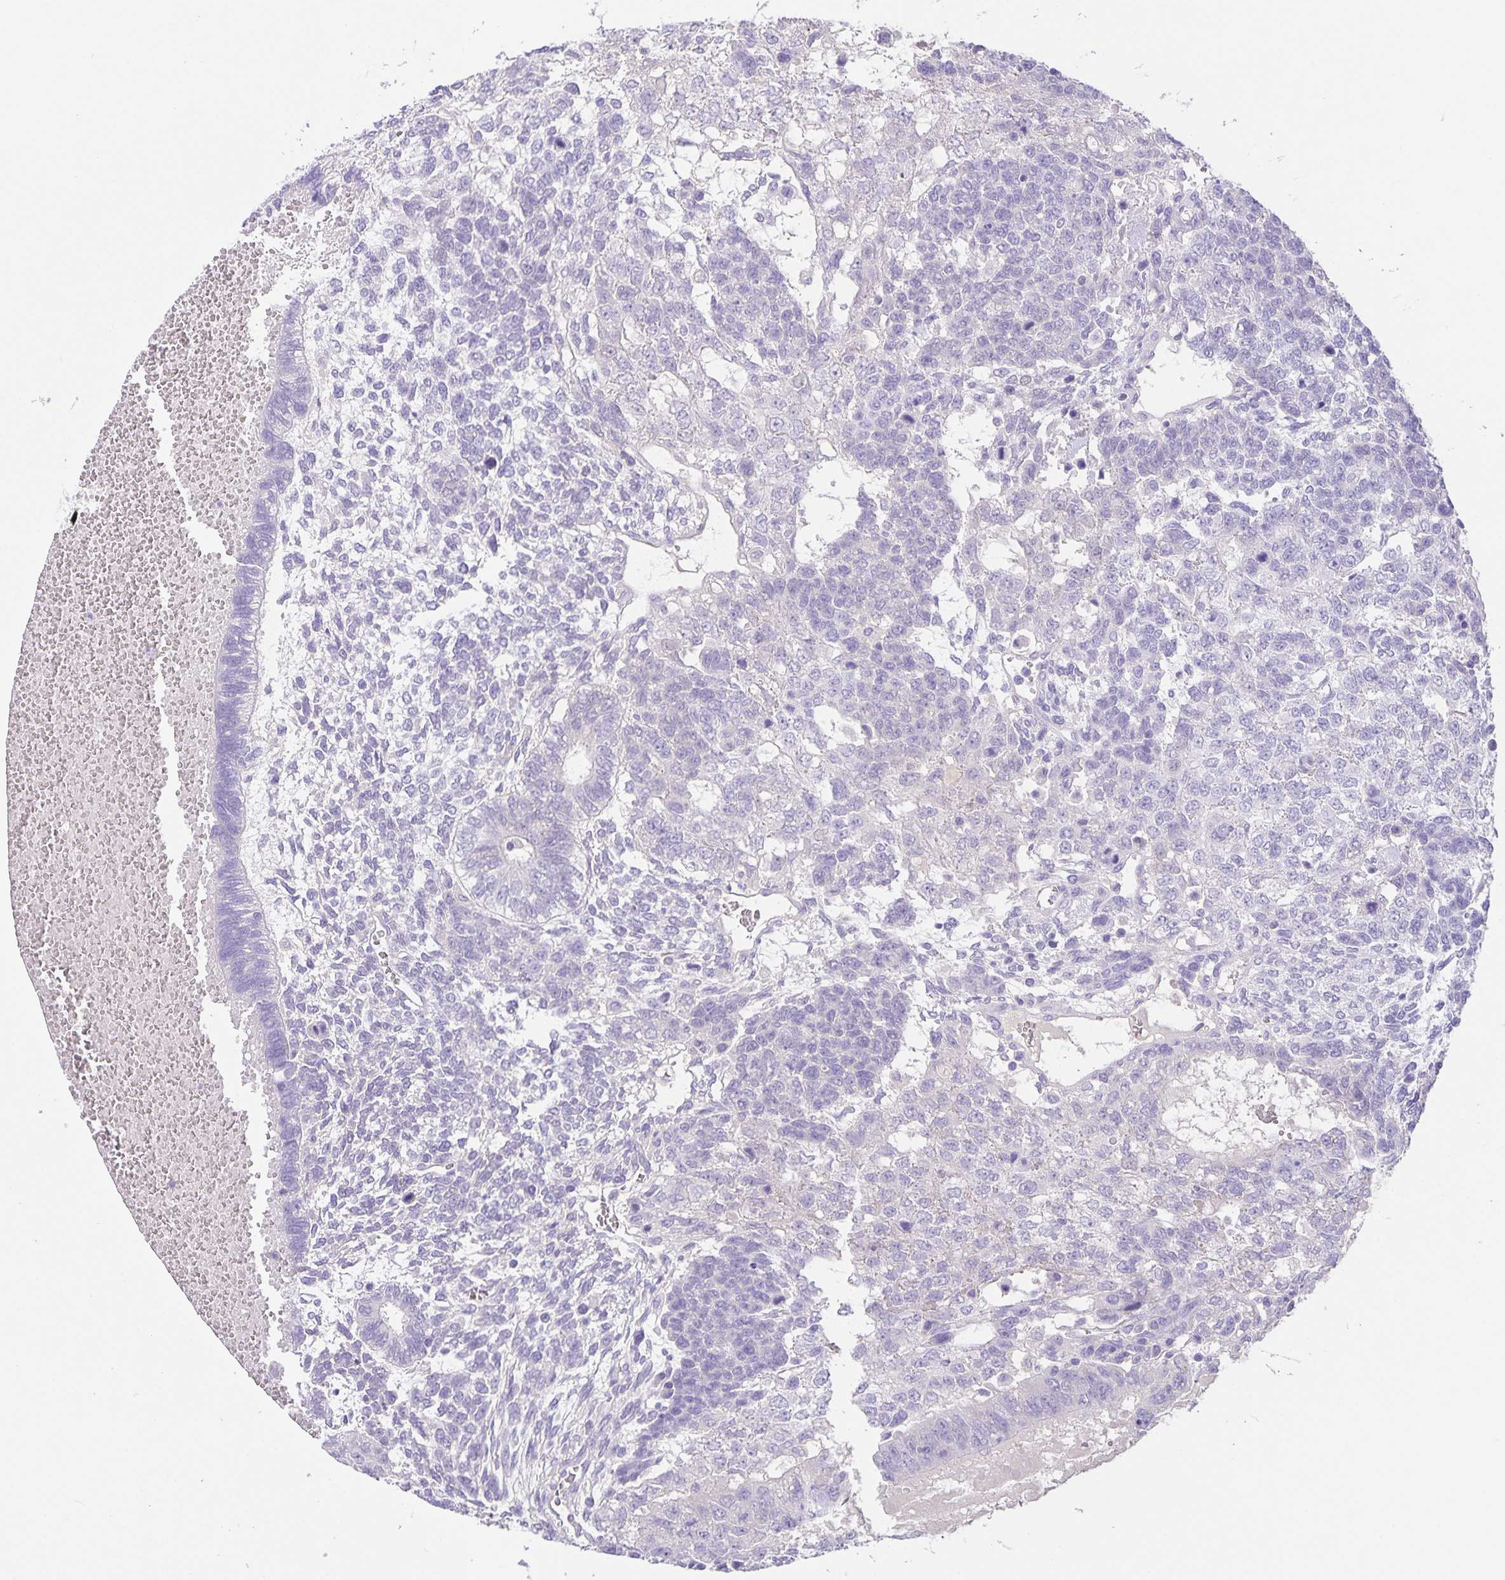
{"staining": {"intensity": "negative", "quantity": "none", "location": "none"}, "tissue": "testis cancer", "cell_type": "Tumor cells", "image_type": "cancer", "snomed": [{"axis": "morphology", "description": "Normal tissue, NOS"}, {"axis": "morphology", "description": "Carcinoma, Embryonal, NOS"}, {"axis": "topography", "description": "Testis"}, {"axis": "topography", "description": "Epididymis"}], "caption": "Embryonal carcinoma (testis) stained for a protein using IHC displays no staining tumor cells.", "gene": "UBQLN3", "patient": {"sex": "male", "age": 23}}